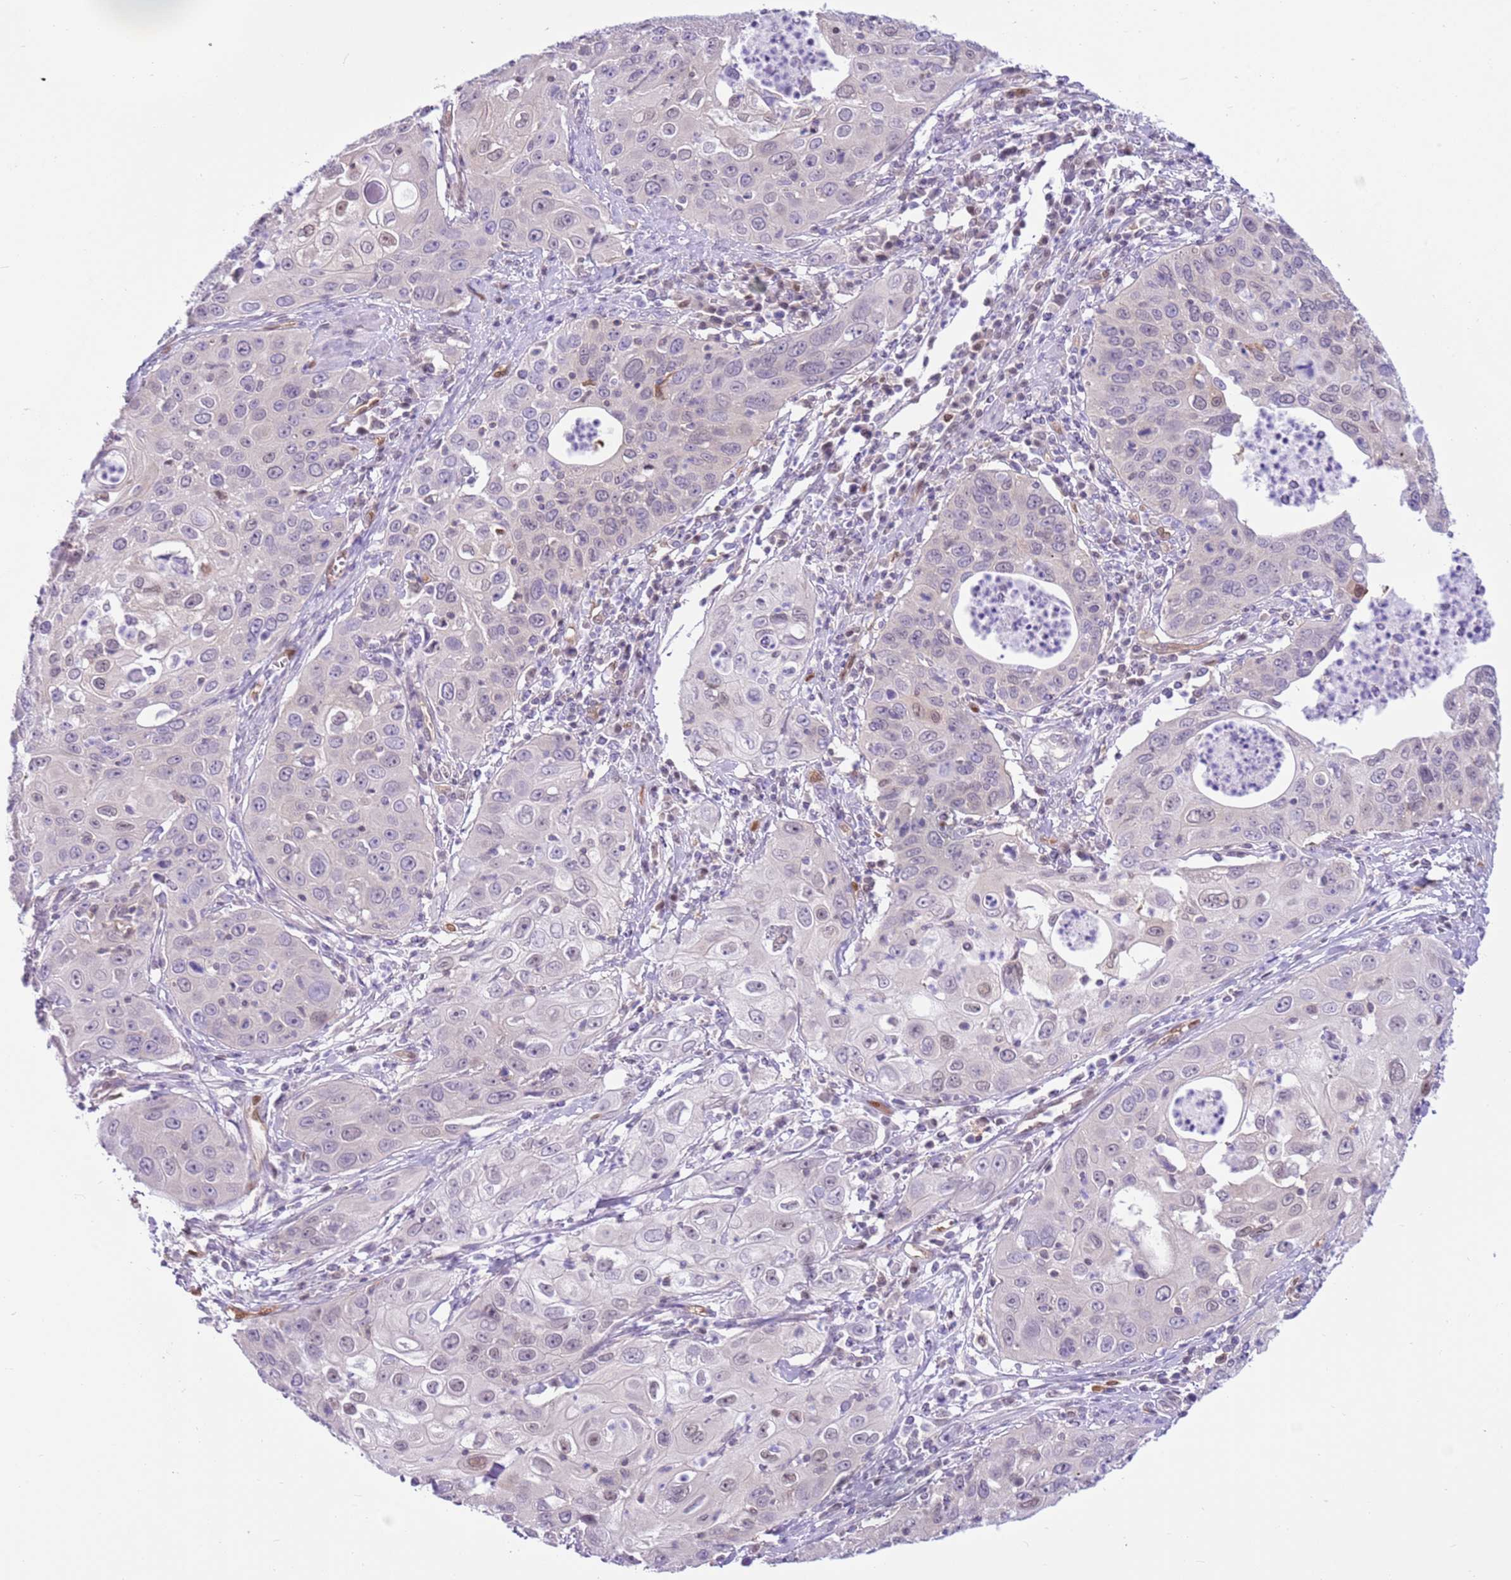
{"staining": {"intensity": "negative", "quantity": "none", "location": "none"}, "tissue": "cervical cancer", "cell_type": "Tumor cells", "image_type": "cancer", "snomed": [{"axis": "morphology", "description": "Squamous cell carcinoma, NOS"}, {"axis": "topography", "description": "Cervix"}], "caption": "IHC histopathology image of neoplastic tissue: cervical cancer stained with DAB (3,3'-diaminobenzidine) reveals no significant protein expression in tumor cells.", "gene": "DDI2", "patient": {"sex": "female", "age": 36}}